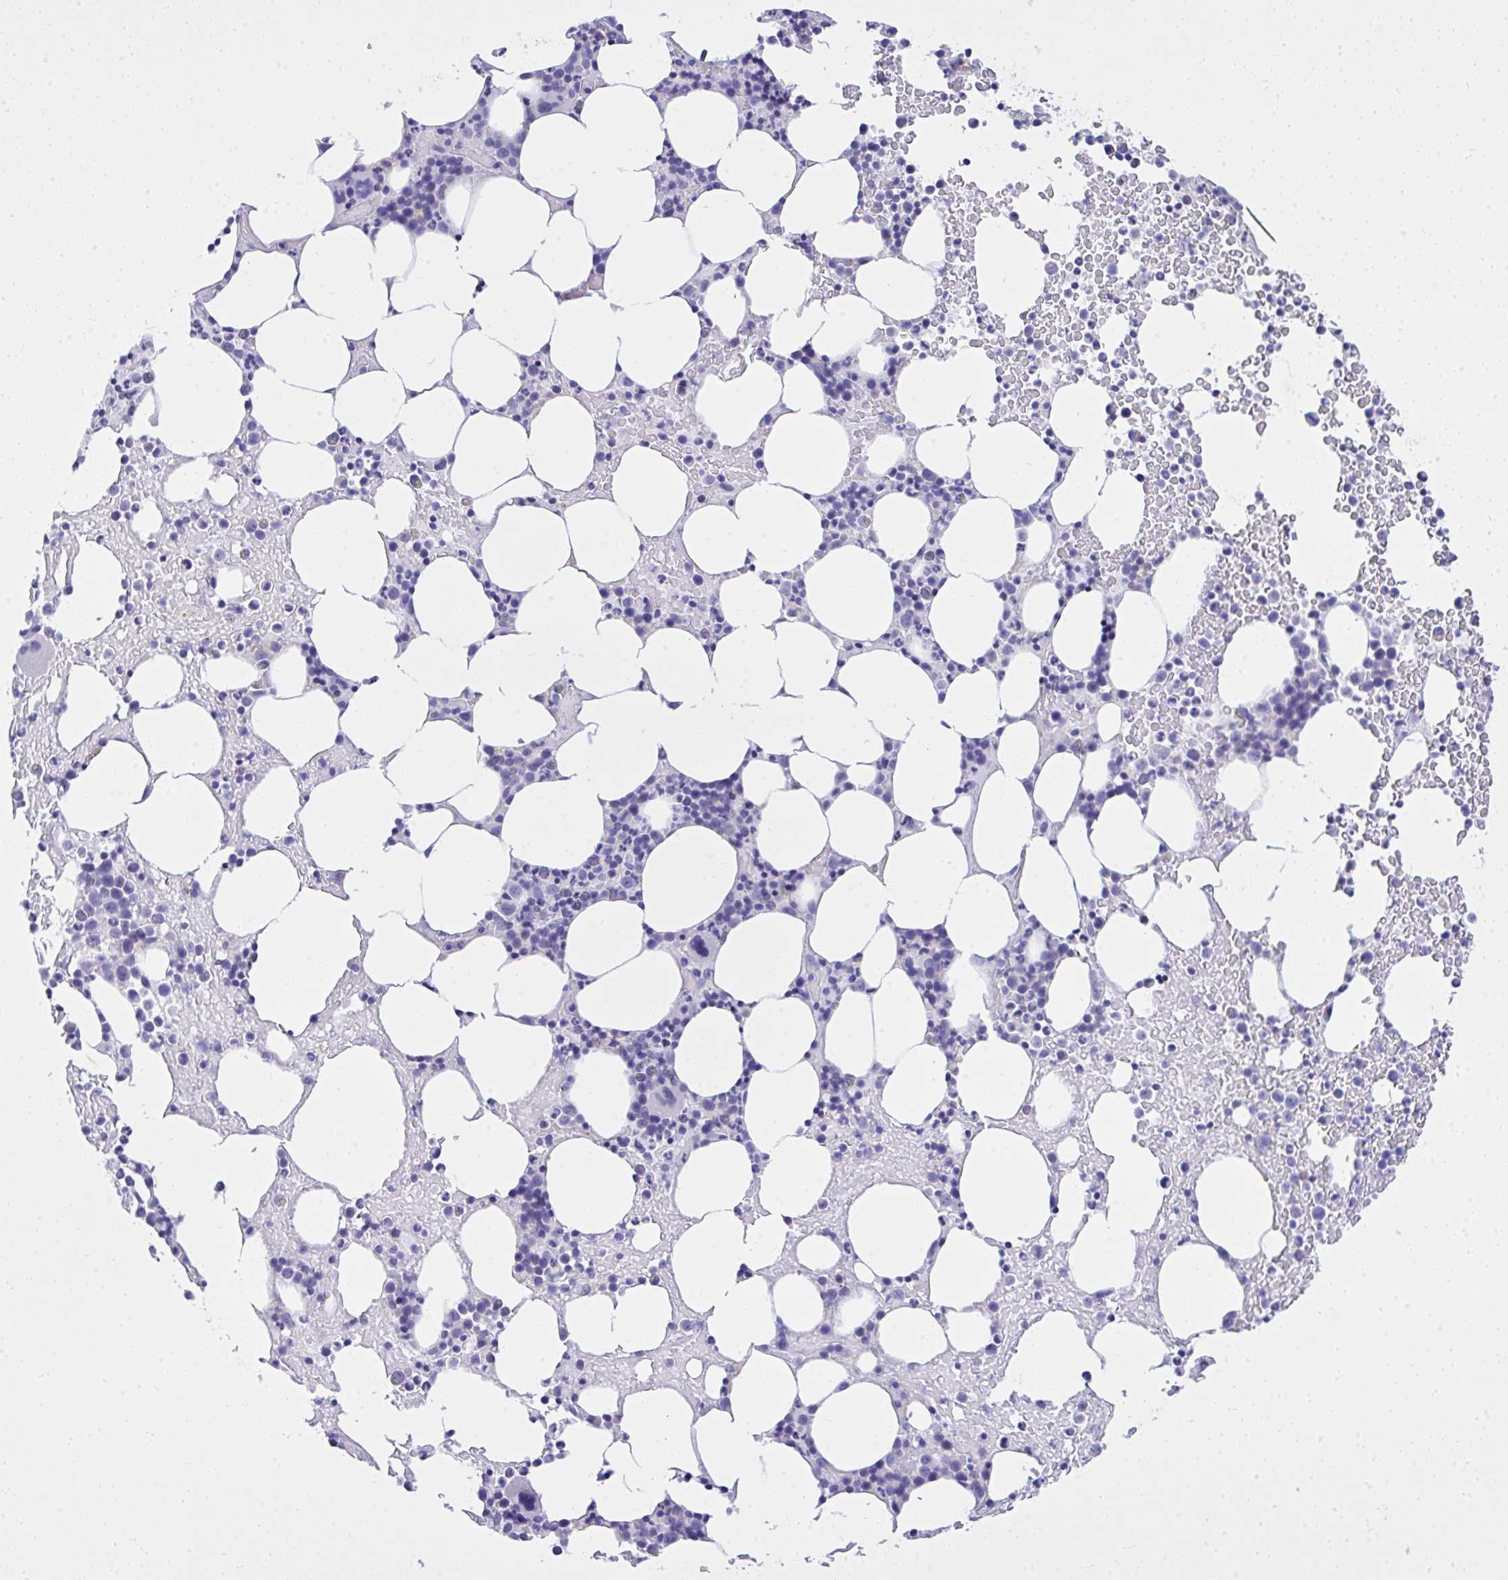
{"staining": {"intensity": "negative", "quantity": "none", "location": "none"}, "tissue": "bone marrow", "cell_type": "Hematopoietic cells", "image_type": "normal", "snomed": [{"axis": "morphology", "description": "Normal tissue, NOS"}, {"axis": "topography", "description": "Bone marrow"}], "caption": "Immunohistochemistry micrograph of benign bone marrow: bone marrow stained with DAB exhibits no significant protein staining in hematopoietic cells.", "gene": "BCL6B", "patient": {"sex": "female", "age": 62}}